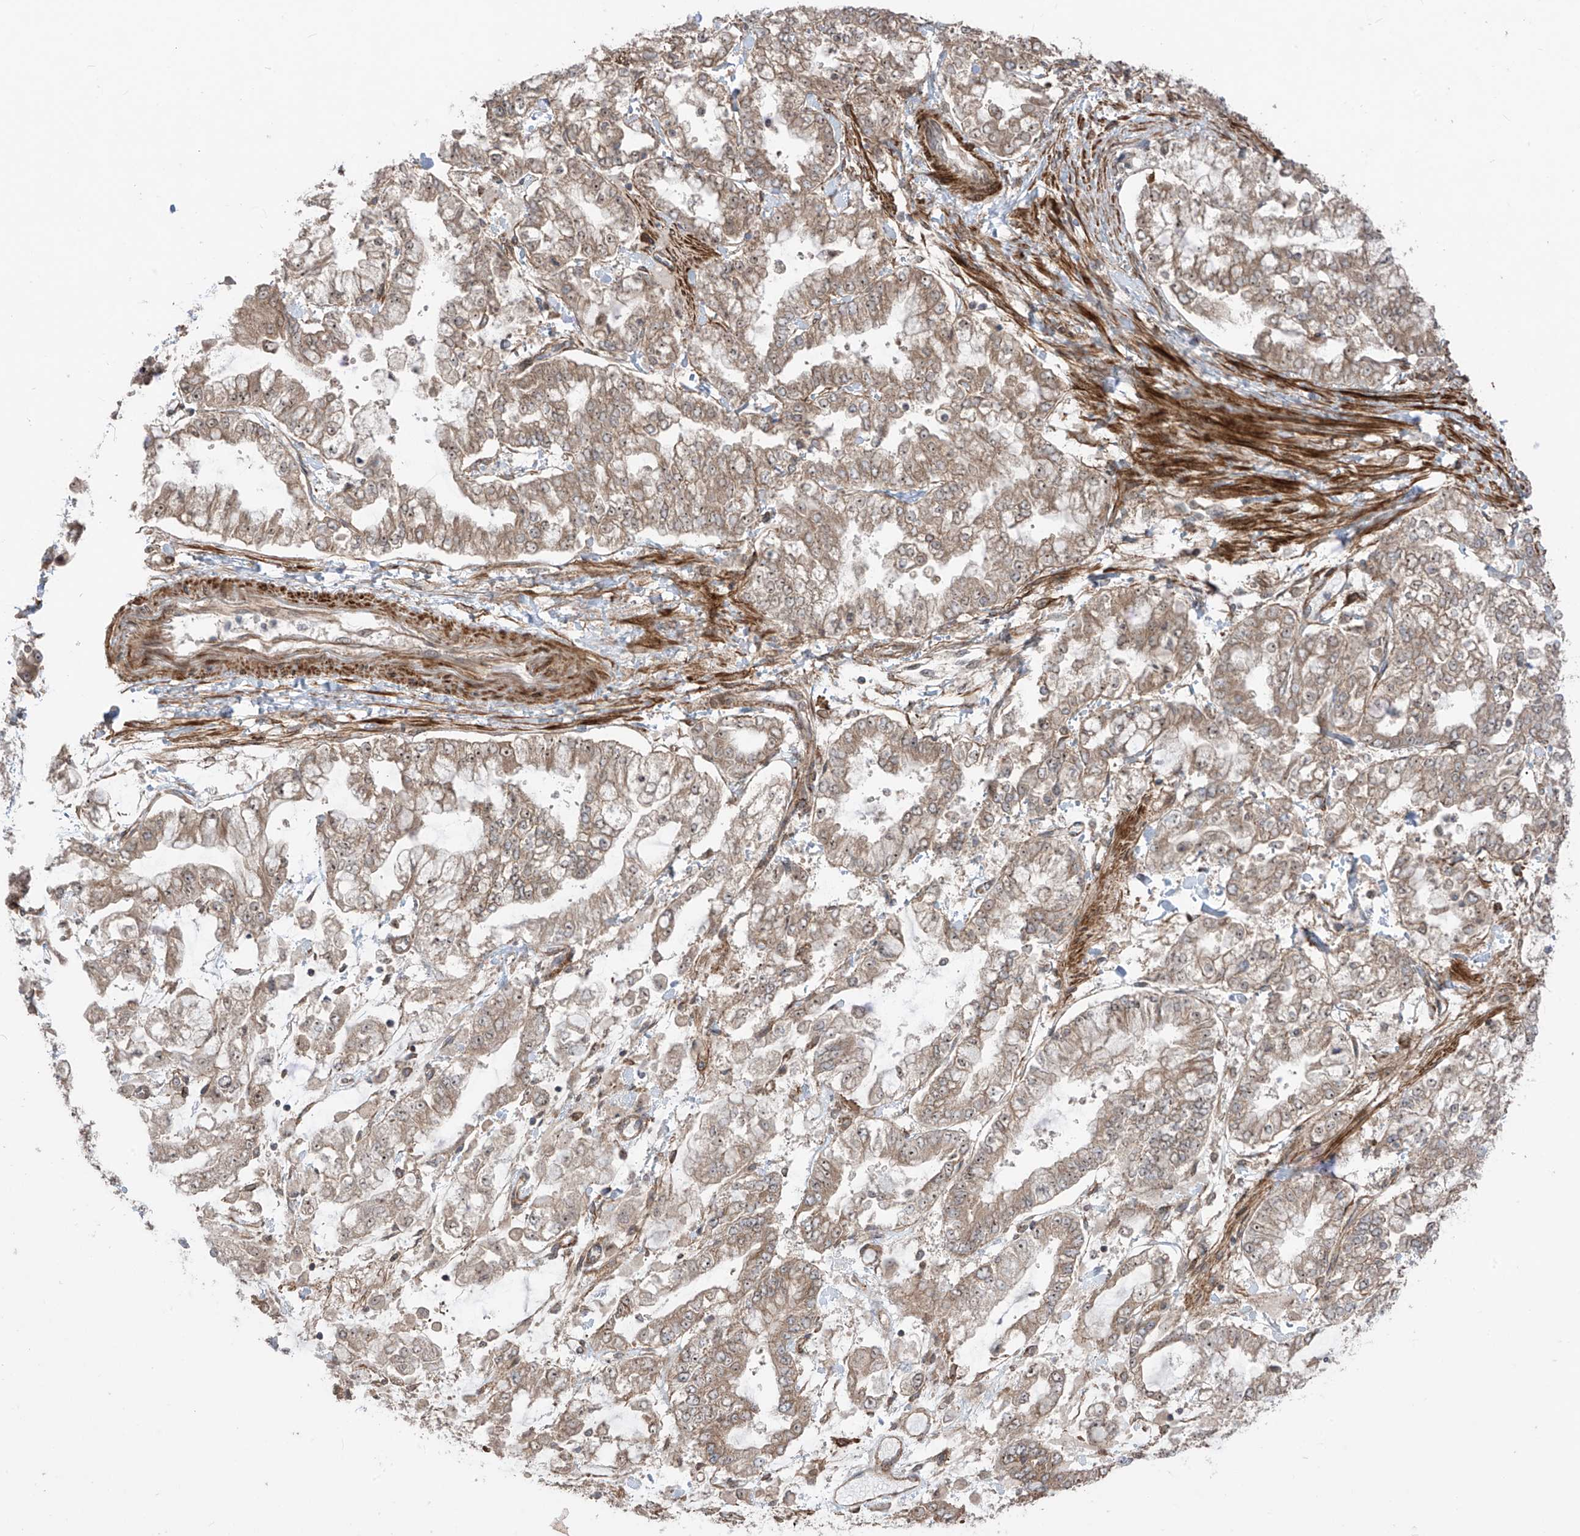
{"staining": {"intensity": "weak", "quantity": ">75%", "location": "cytoplasmic/membranous"}, "tissue": "stomach cancer", "cell_type": "Tumor cells", "image_type": "cancer", "snomed": [{"axis": "morphology", "description": "Normal tissue, NOS"}, {"axis": "morphology", "description": "Adenocarcinoma, NOS"}, {"axis": "topography", "description": "Stomach, upper"}, {"axis": "topography", "description": "Stomach"}], "caption": "The immunohistochemical stain highlights weak cytoplasmic/membranous positivity in tumor cells of adenocarcinoma (stomach) tissue. (DAB (3,3'-diaminobenzidine) IHC with brightfield microscopy, high magnification).", "gene": "LRRC74A", "patient": {"sex": "male", "age": 76}}